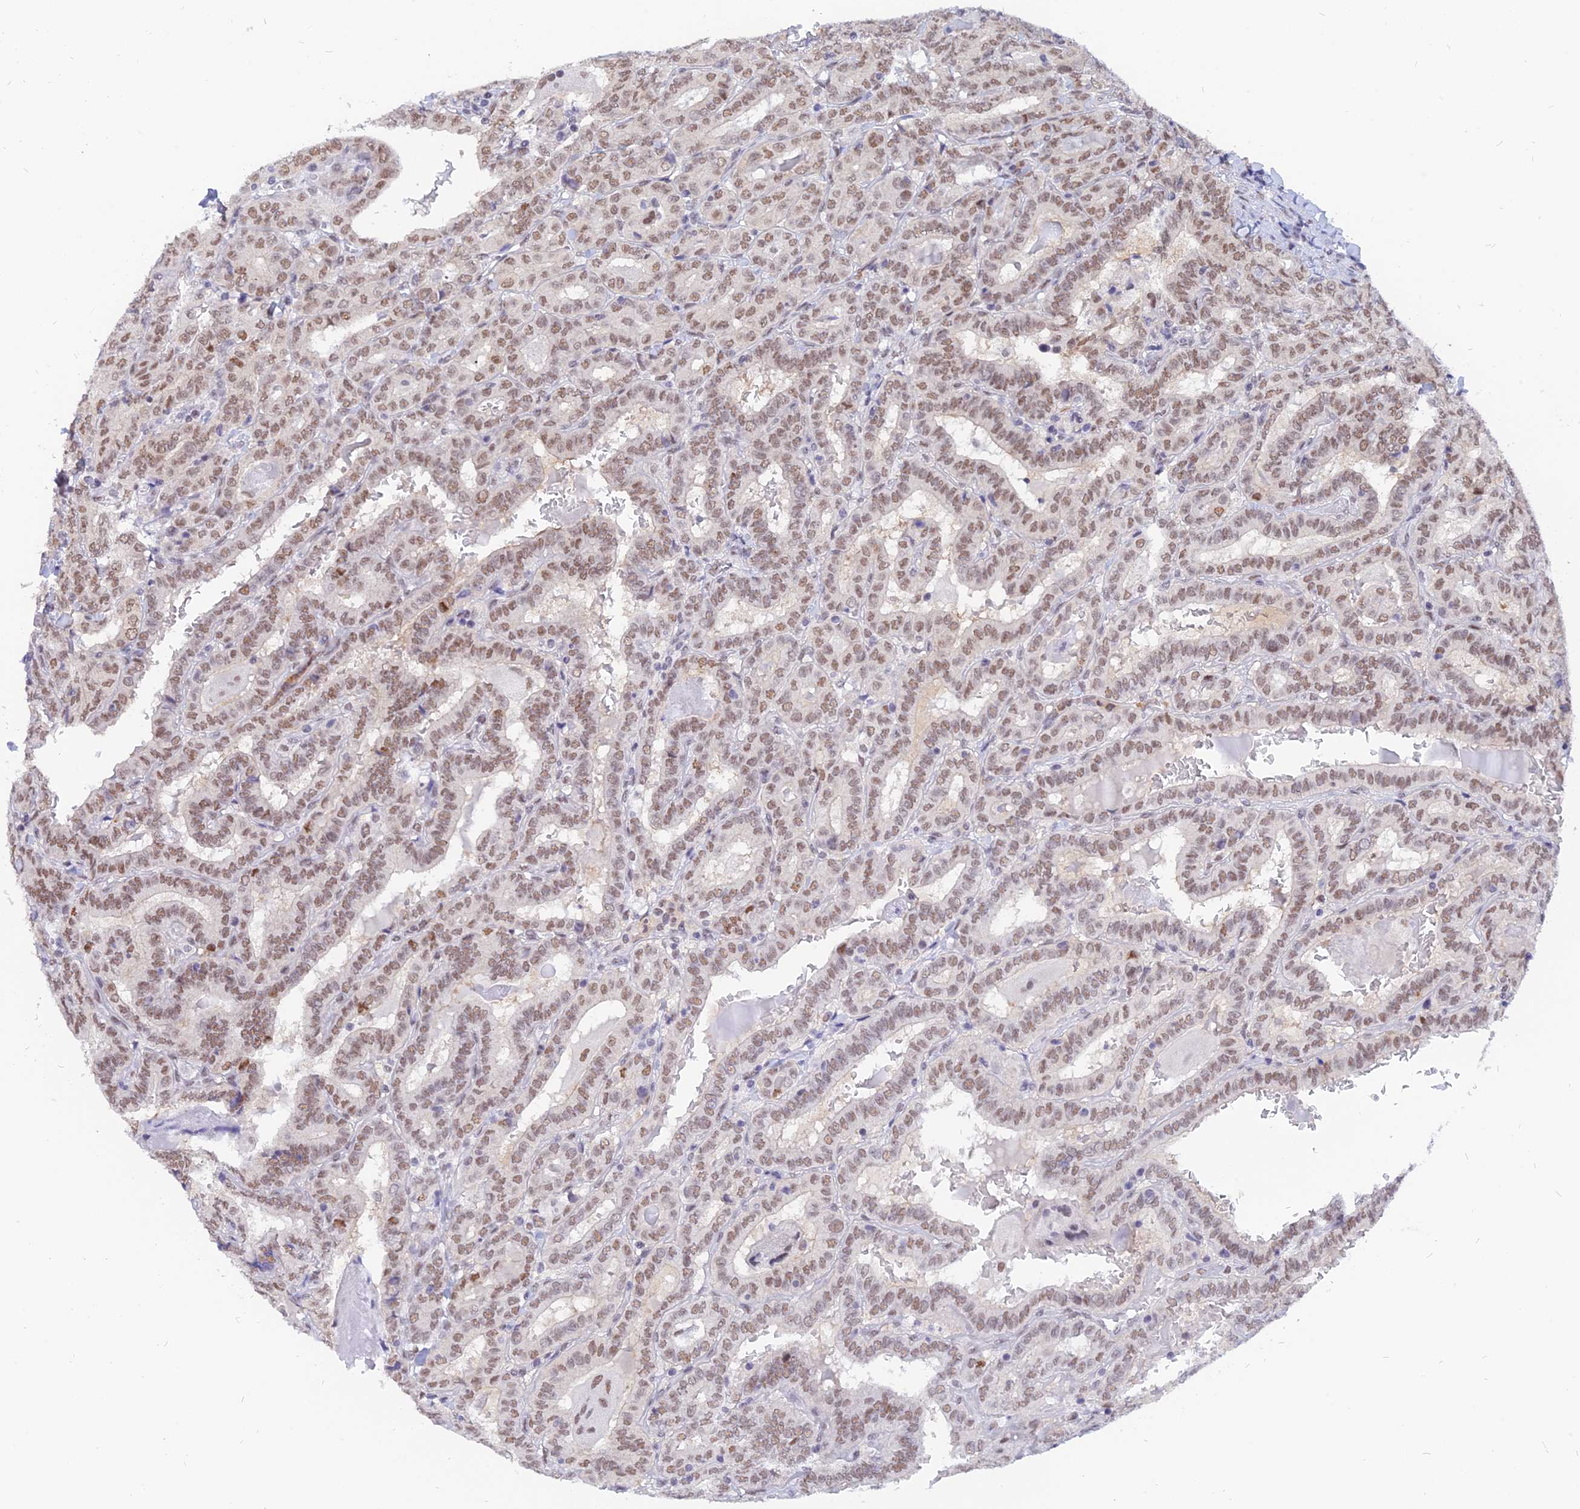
{"staining": {"intensity": "moderate", "quantity": ">75%", "location": "nuclear"}, "tissue": "thyroid cancer", "cell_type": "Tumor cells", "image_type": "cancer", "snomed": [{"axis": "morphology", "description": "Papillary adenocarcinoma, NOS"}, {"axis": "topography", "description": "Thyroid gland"}], "caption": "Moderate nuclear expression for a protein is identified in about >75% of tumor cells of thyroid cancer (papillary adenocarcinoma) using immunohistochemistry (IHC).", "gene": "DPY30", "patient": {"sex": "female", "age": 72}}